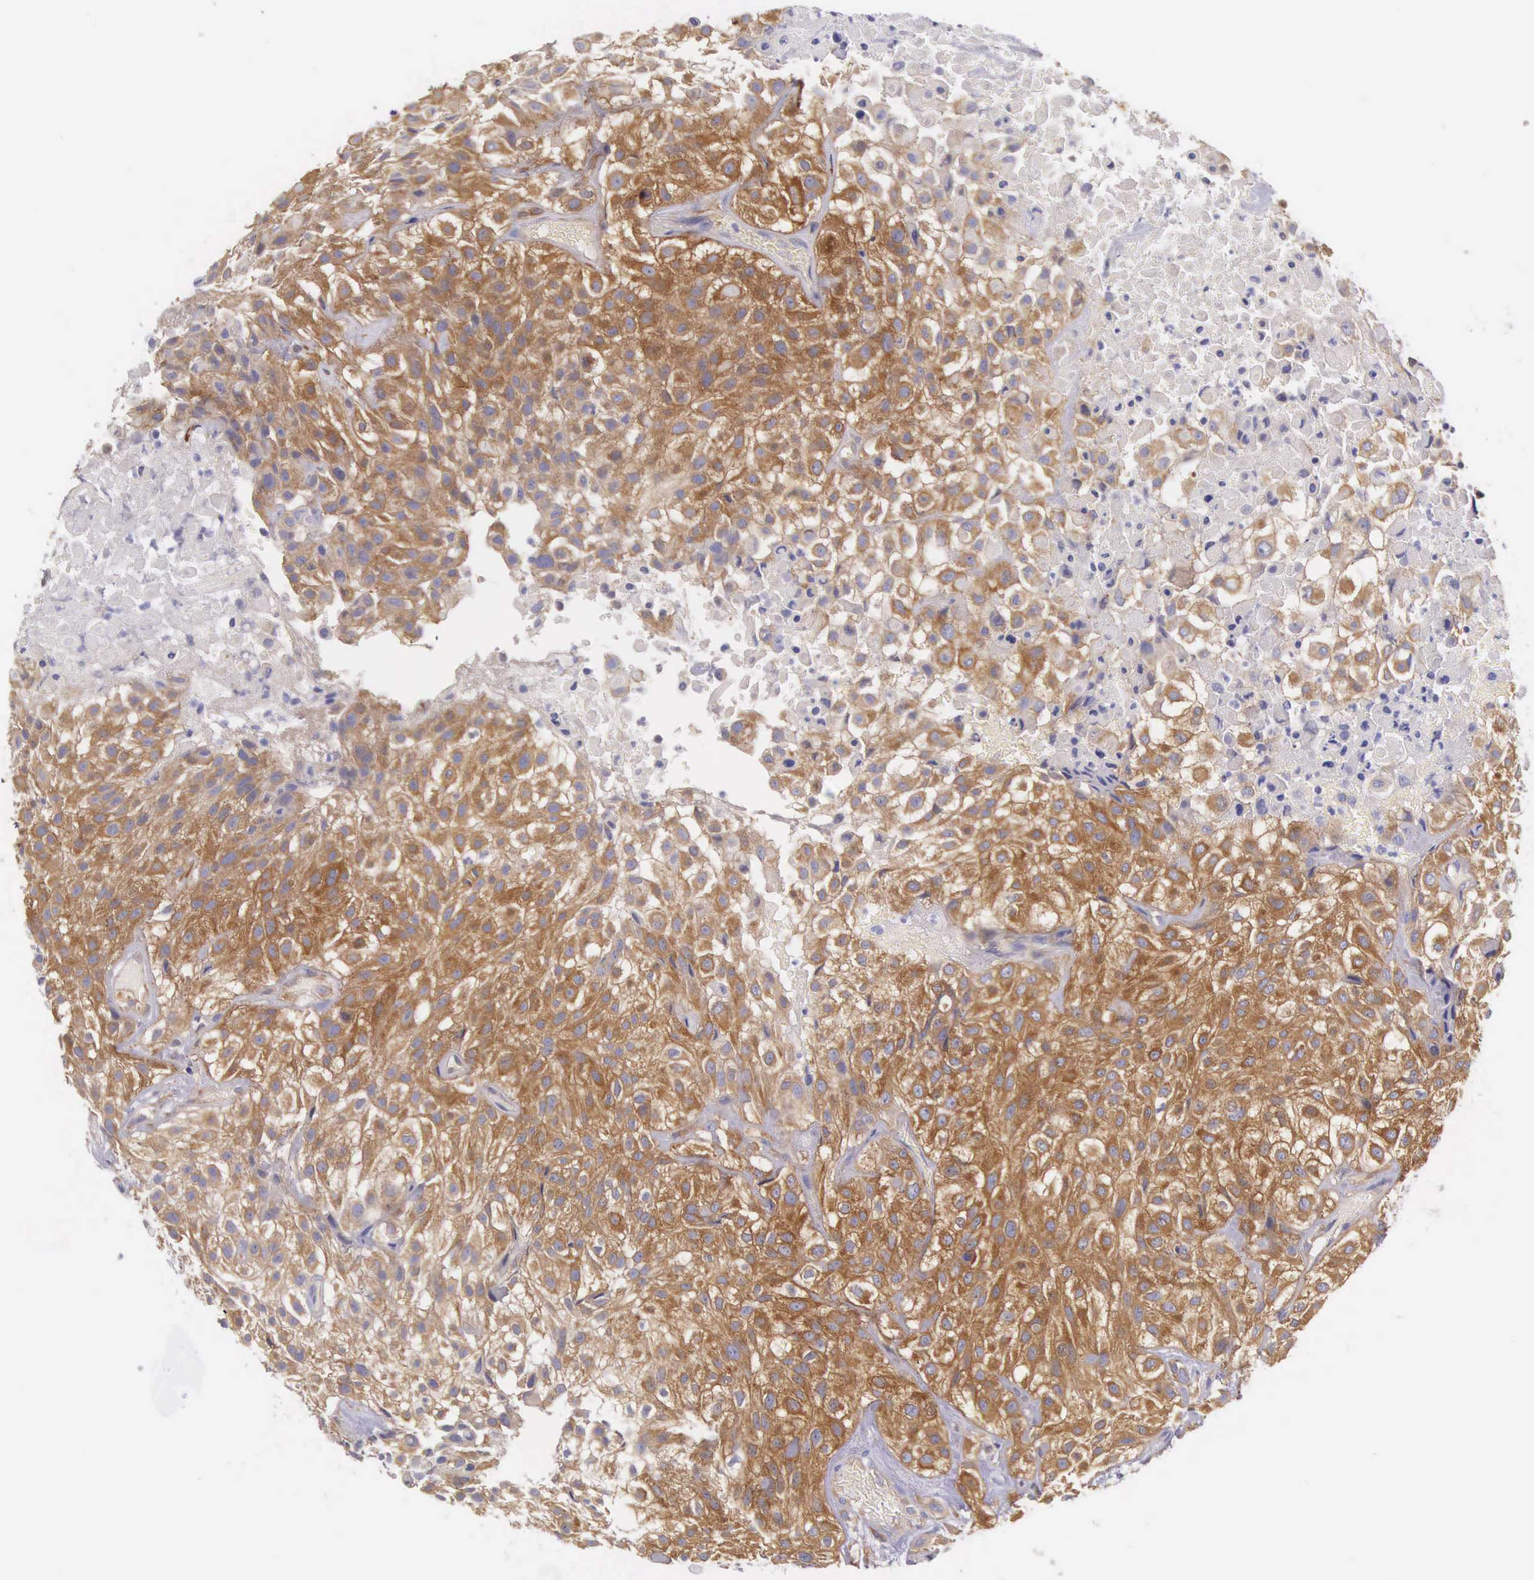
{"staining": {"intensity": "moderate", "quantity": ">75%", "location": "cytoplasmic/membranous"}, "tissue": "urothelial cancer", "cell_type": "Tumor cells", "image_type": "cancer", "snomed": [{"axis": "morphology", "description": "Urothelial carcinoma, High grade"}, {"axis": "topography", "description": "Urinary bladder"}], "caption": "Protein expression analysis of urothelial carcinoma (high-grade) reveals moderate cytoplasmic/membranous expression in about >75% of tumor cells.", "gene": "OSBPL3", "patient": {"sex": "male", "age": 56}}